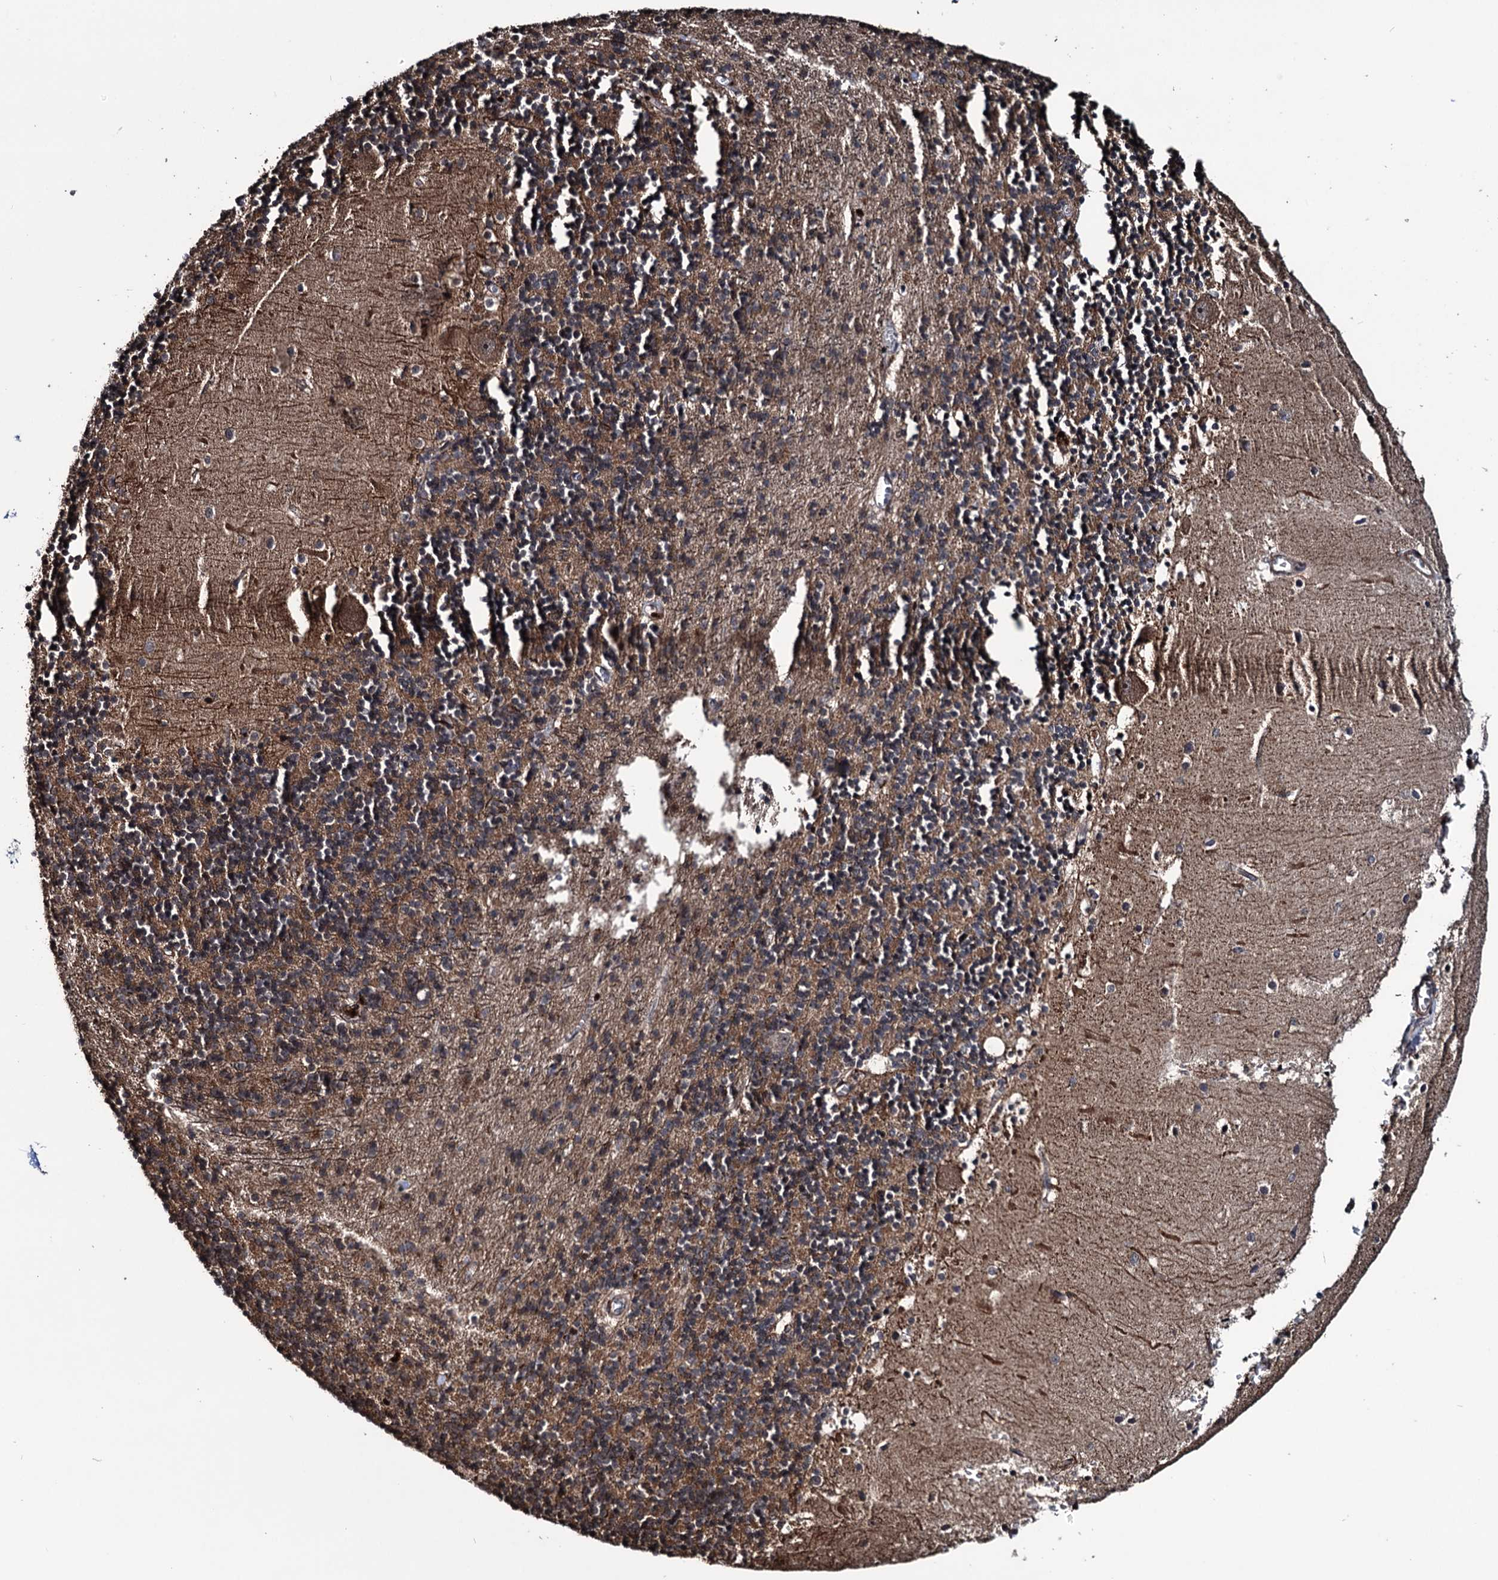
{"staining": {"intensity": "moderate", "quantity": ">75%", "location": "cytoplasmic/membranous"}, "tissue": "cerebellum", "cell_type": "Cells in granular layer", "image_type": "normal", "snomed": [{"axis": "morphology", "description": "Normal tissue, NOS"}, {"axis": "topography", "description": "Cerebellum"}], "caption": "About >75% of cells in granular layer in benign cerebellum demonstrate moderate cytoplasmic/membranous protein positivity as visualized by brown immunohistochemical staining.", "gene": "EYA4", "patient": {"sex": "male", "age": 54}}